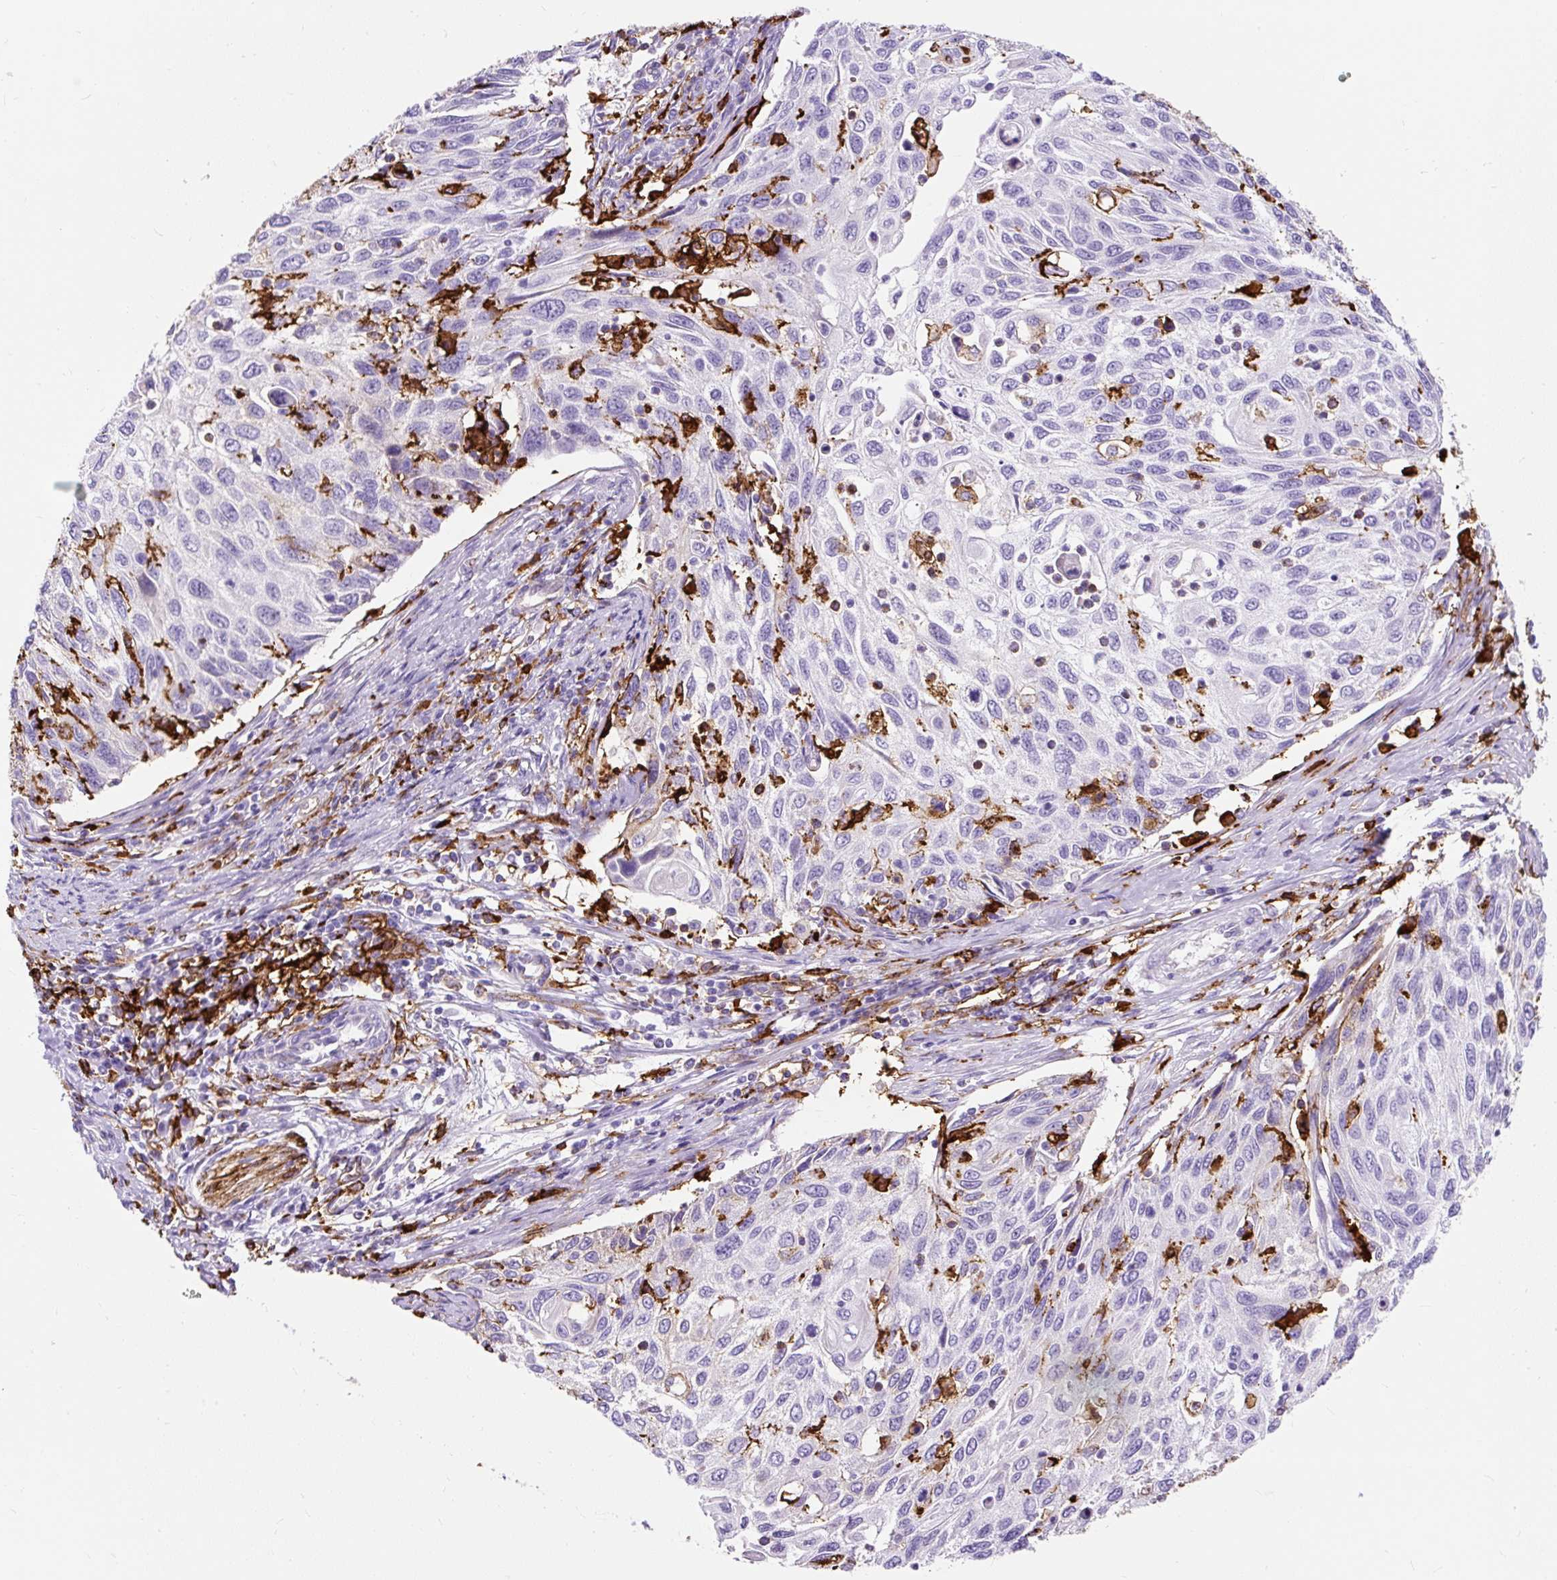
{"staining": {"intensity": "moderate", "quantity": "<25%", "location": "cytoplasmic/membranous"}, "tissue": "cervical cancer", "cell_type": "Tumor cells", "image_type": "cancer", "snomed": [{"axis": "morphology", "description": "Squamous cell carcinoma, NOS"}, {"axis": "topography", "description": "Cervix"}], "caption": "Human cervical cancer stained with a protein marker demonstrates moderate staining in tumor cells.", "gene": "HLA-DRA", "patient": {"sex": "female", "age": 70}}